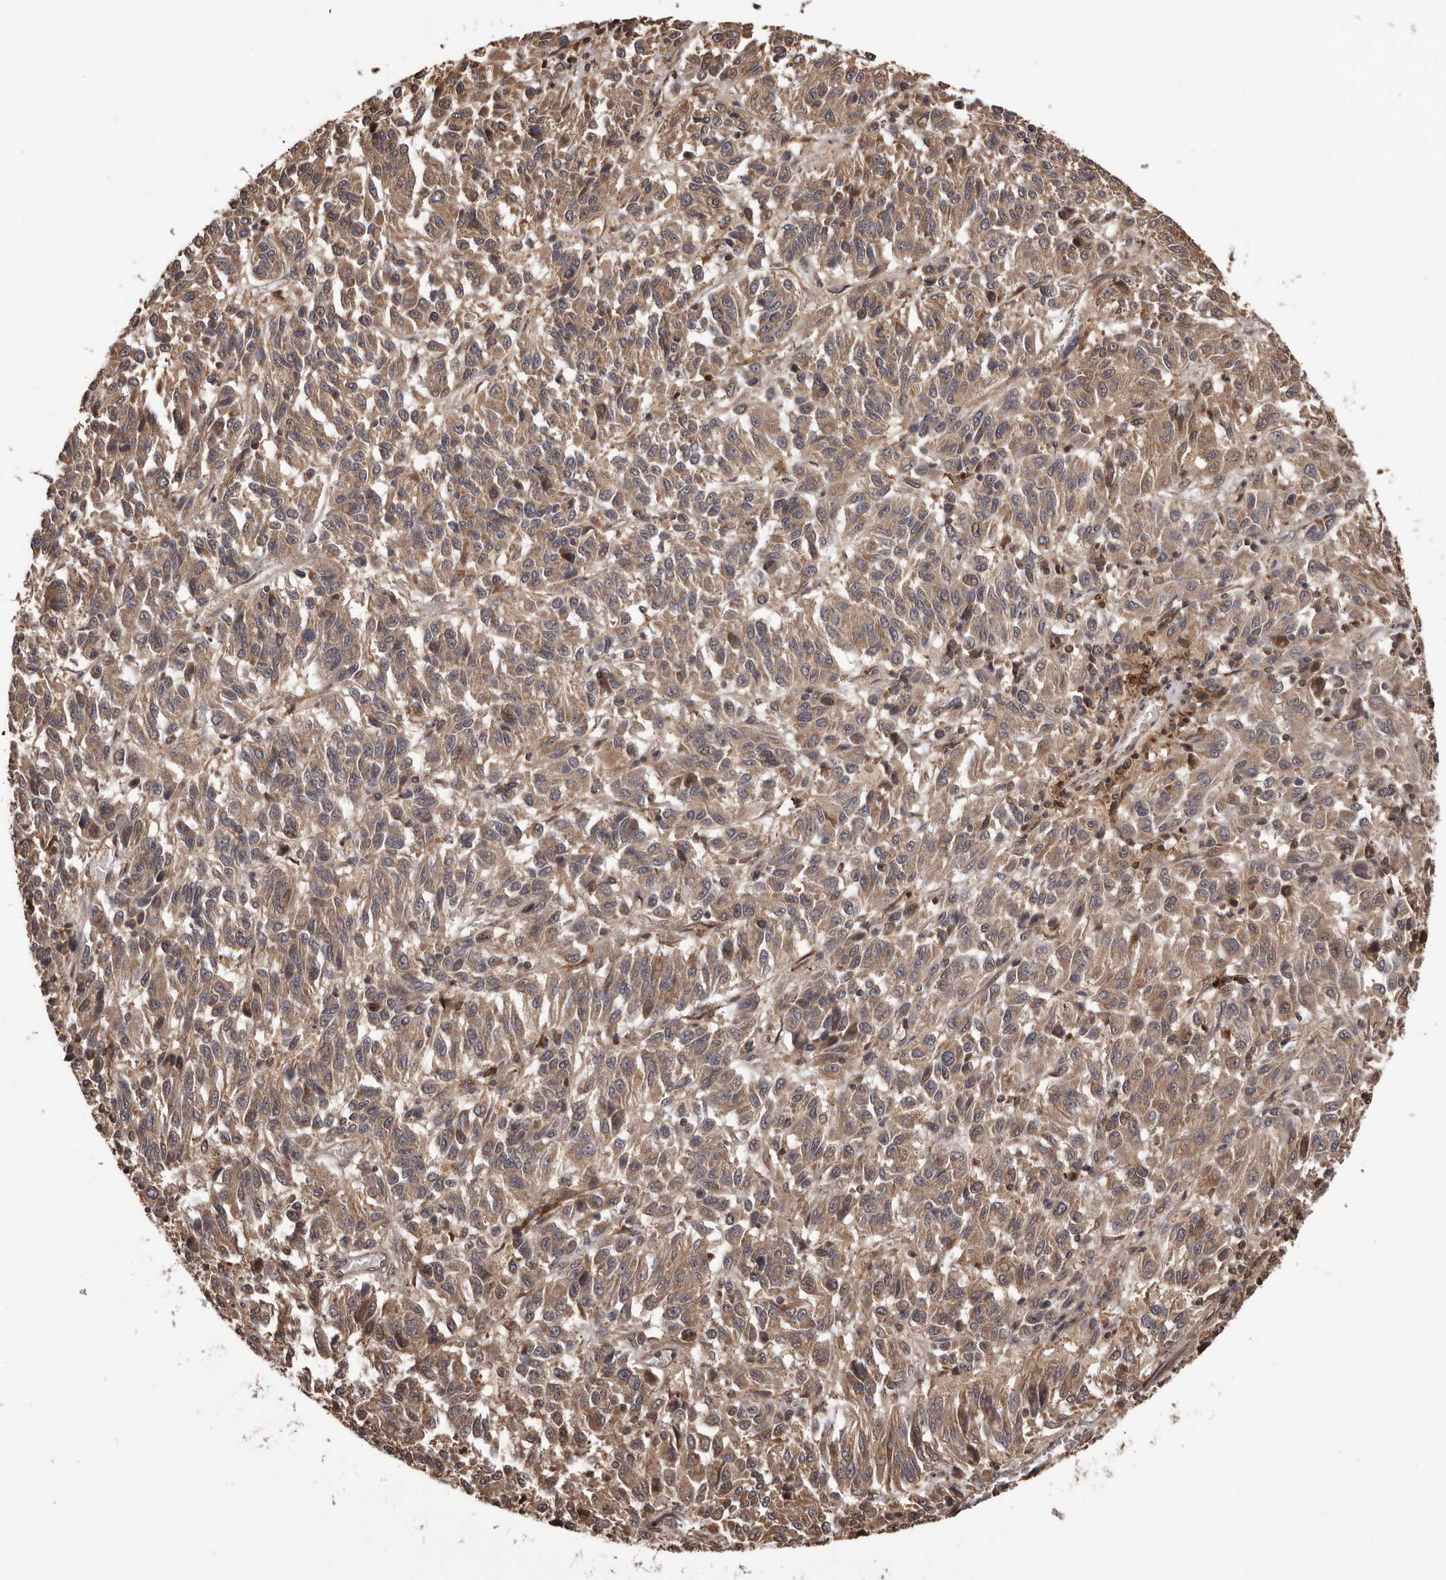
{"staining": {"intensity": "moderate", "quantity": ">75%", "location": "cytoplasmic/membranous"}, "tissue": "melanoma", "cell_type": "Tumor cells", "image_type": "cancer", "snomed": [{"axis": "morphology", "description": "Malignant melanoma, Metastatic site"}, {"axis": "topography", "description": "Lung"}], "caption": "IHC photomicrograph of human melanoma stained for a protein (brown), which displays medium levels of moderate cytoplasmic/membranous expression in about >75% of tumor cells.", "gene": "ADAMTS2", "patient": {"sex": "male", "age": 64}}